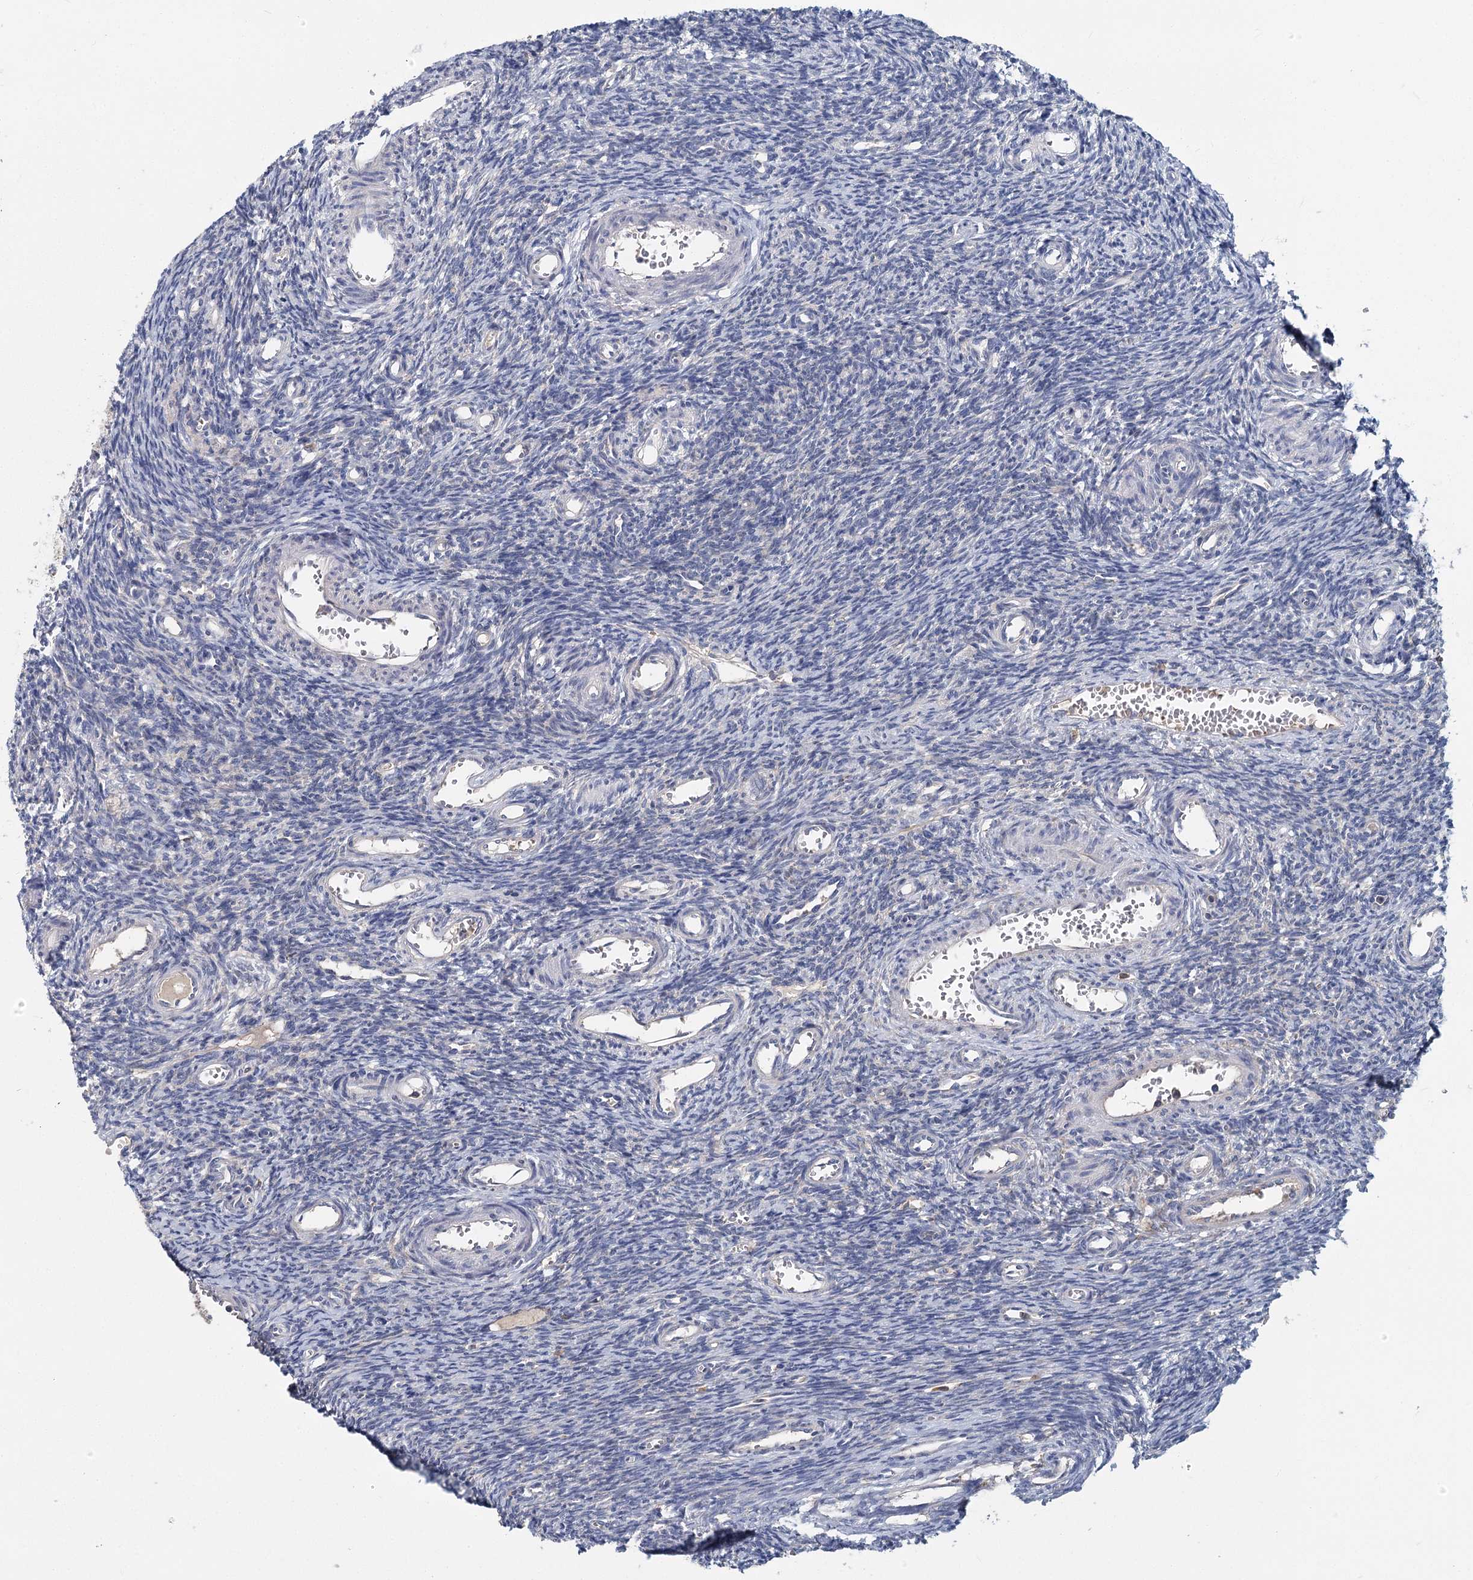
{"staining": {"intensity": "negative", "quantity": "none", "location": "none"}, "tissue": "ovary", "cell_type": "Ovarian stroma cells", "image_type": "normal", "snomed": [{"axis": "morphology", "description": "Normal tissue, NOS"}, {"axis": "topography", "description": "Ovary"}], "caption": "High power microscopy micrograph of an immunohistochemistry micrograph of unremarkable ovary, revealing no significant expression in ovarian stroma cells. Nuclei are stained in blue.", "gene": "ANKRD16", "patient": {"sex": "female", "age": 39}}